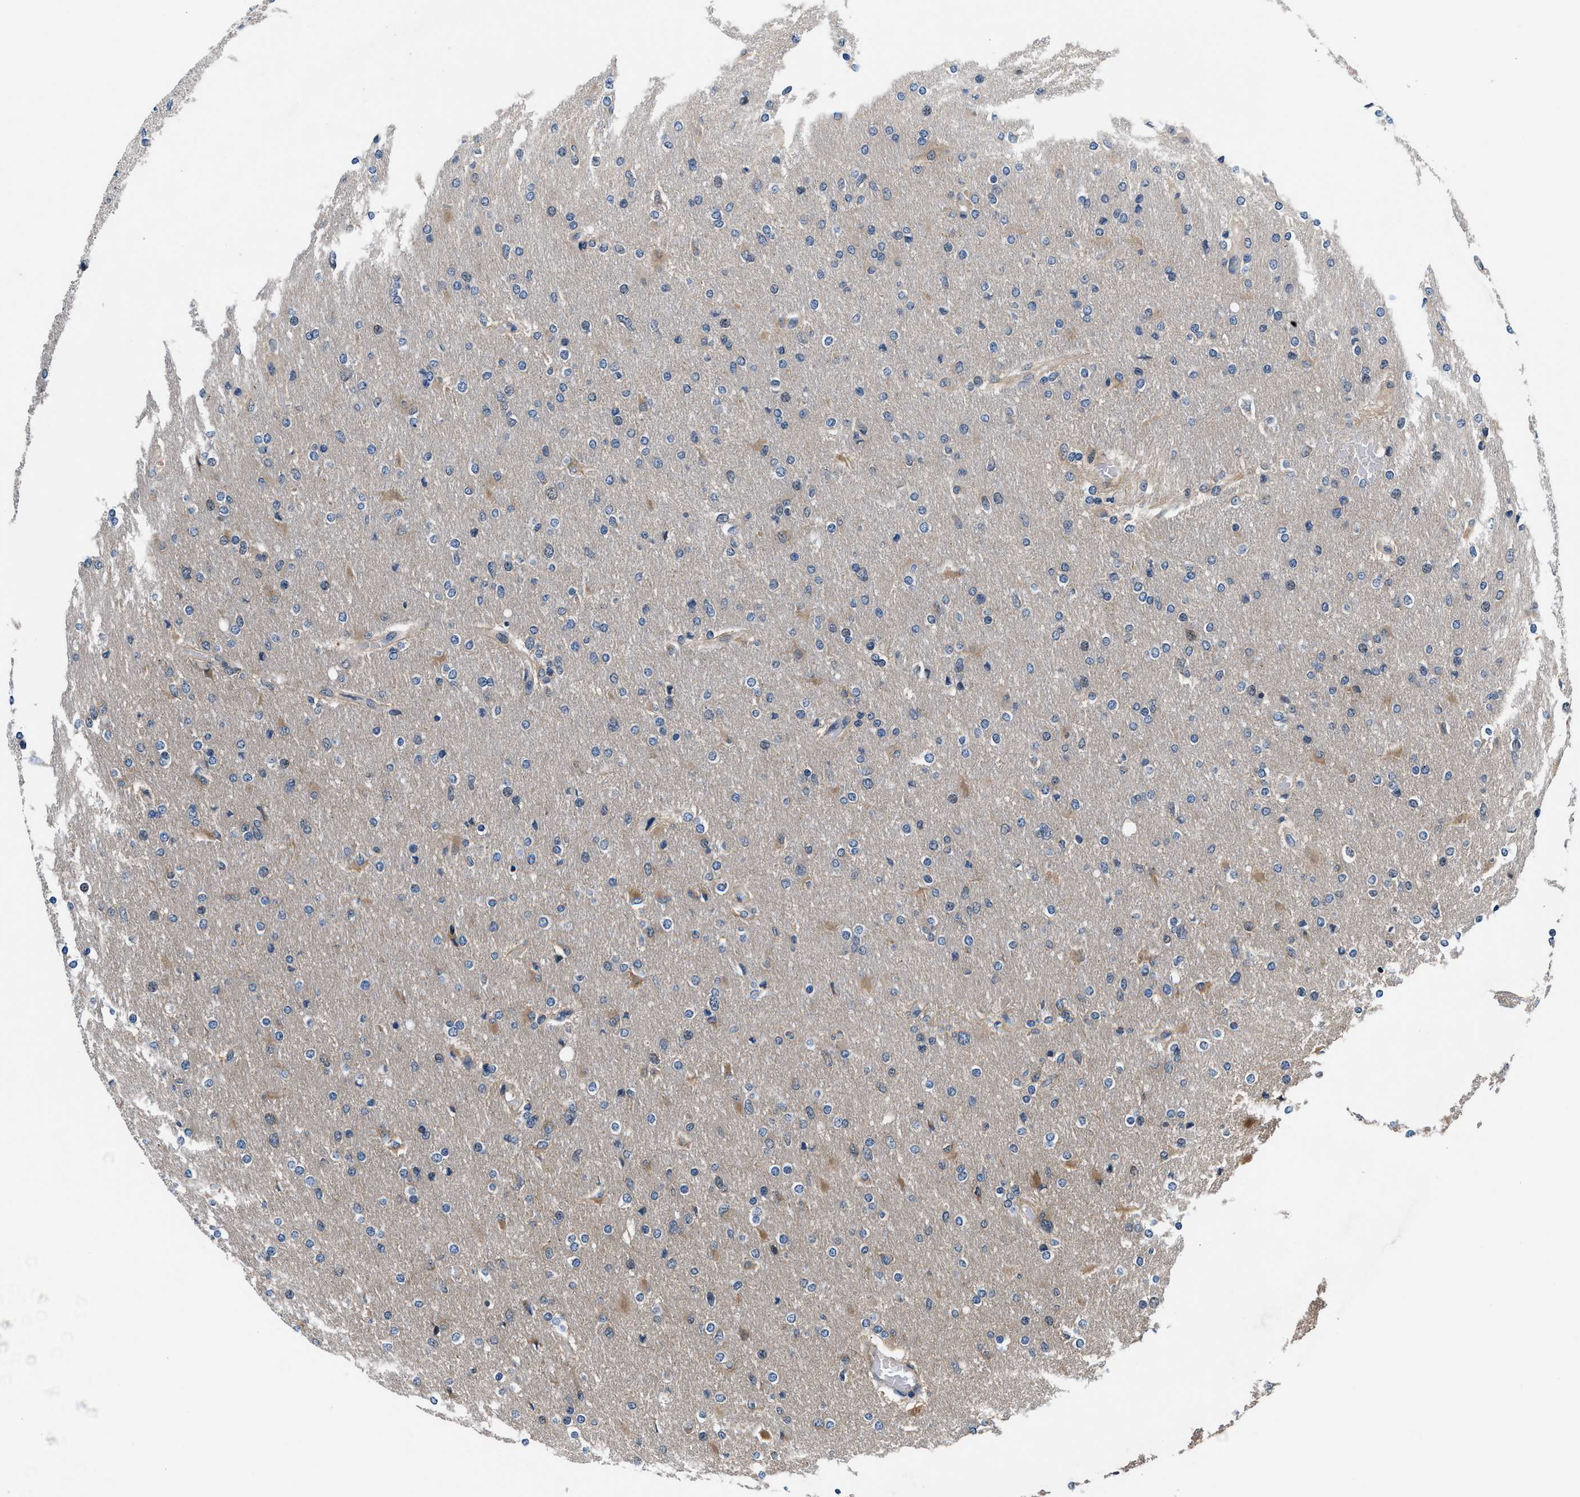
{"staining": {"intensity": "weak", "quantity": "<25%", "location": "cytoplasmic/membranous"}, "tissue": "glioma", "cell_type": "Tumor cells", "image_type": "cancer", "snomed": [{"axis": "morphology", "description": "Glioma, malignant, High grade"}, {"axis": "topography", "description": "Cerebral cortex"}], "caption": "A high-resolution micrograph shows immunohistochemistry staining of glioma, which reveals no significant expression in tumor cells. (Brightfield microscopy of DAB (3,3'-diaminobenzidine) immunohistochemistry (IHC) at high magnification).", "gene": "PRPSAP2", "patient": {"sex": "female", "age": 36}}